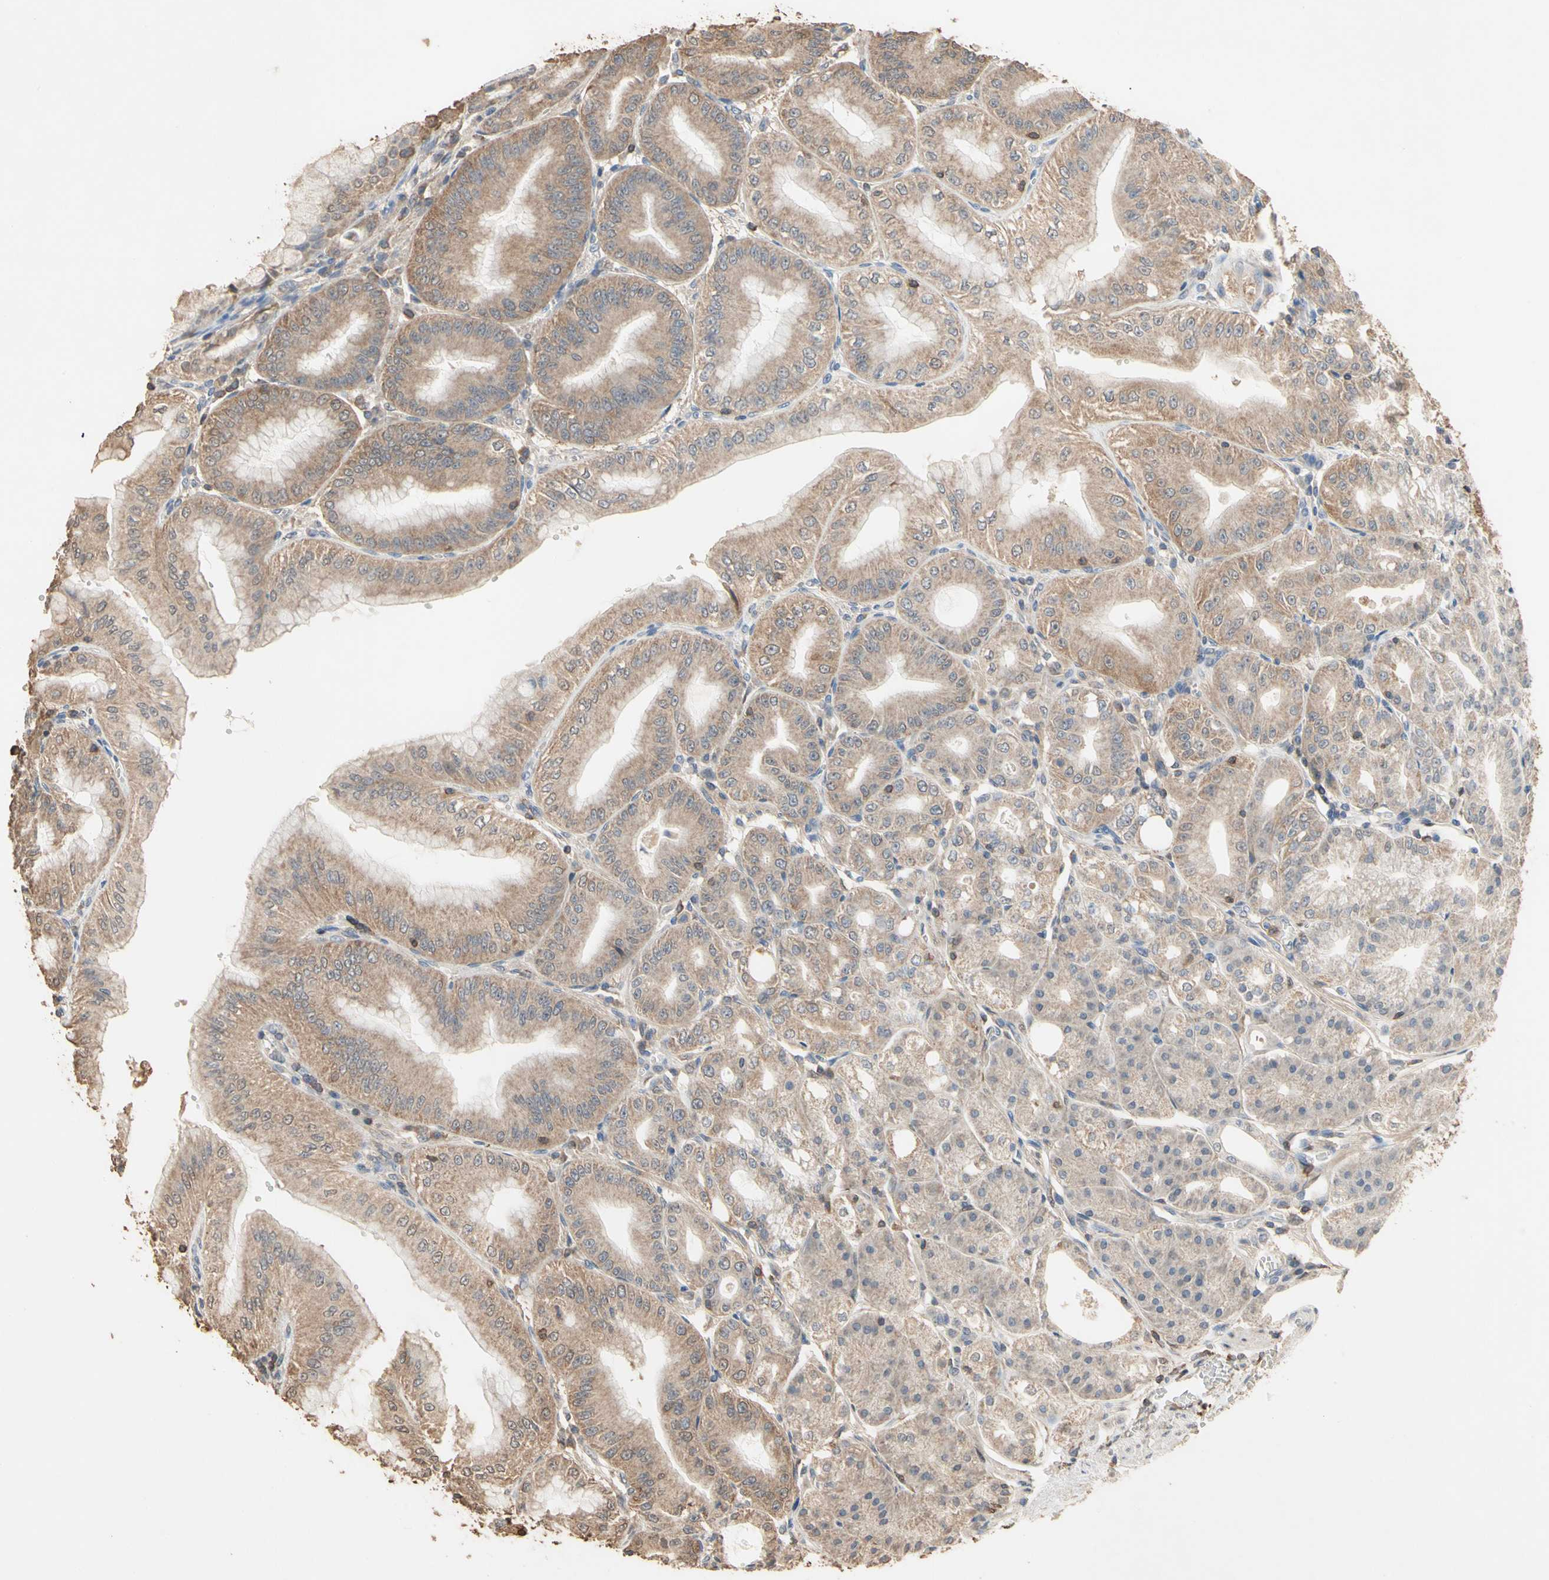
{"staining": {"intensity": "moderate", "quantity": ">75%", "location": "cytoplasmic/membranous,nuclear"}, "tissue": "stomach", "cell_type": "Glandular cells", "image_type": "normal", "snomed": [{"axis": "morphology", "description": "Normal tissue, NOS"}, {"axis": "topography", "description": "Stomach, lower"}], "caption": "A brown stain labels moderate cytoplasmic/membranous,nuclear expression of a protein in glandular cells of benign human stomach. The staining was performed using DAB (3,3'-diaminobenzidine) to visualize the protein expression in brown, while the nuclei were stained in blue with hematoxylin (Magnification: 20x).", "gene": "MAP3K10", "patient": {"sex": "male", "age": 71}}